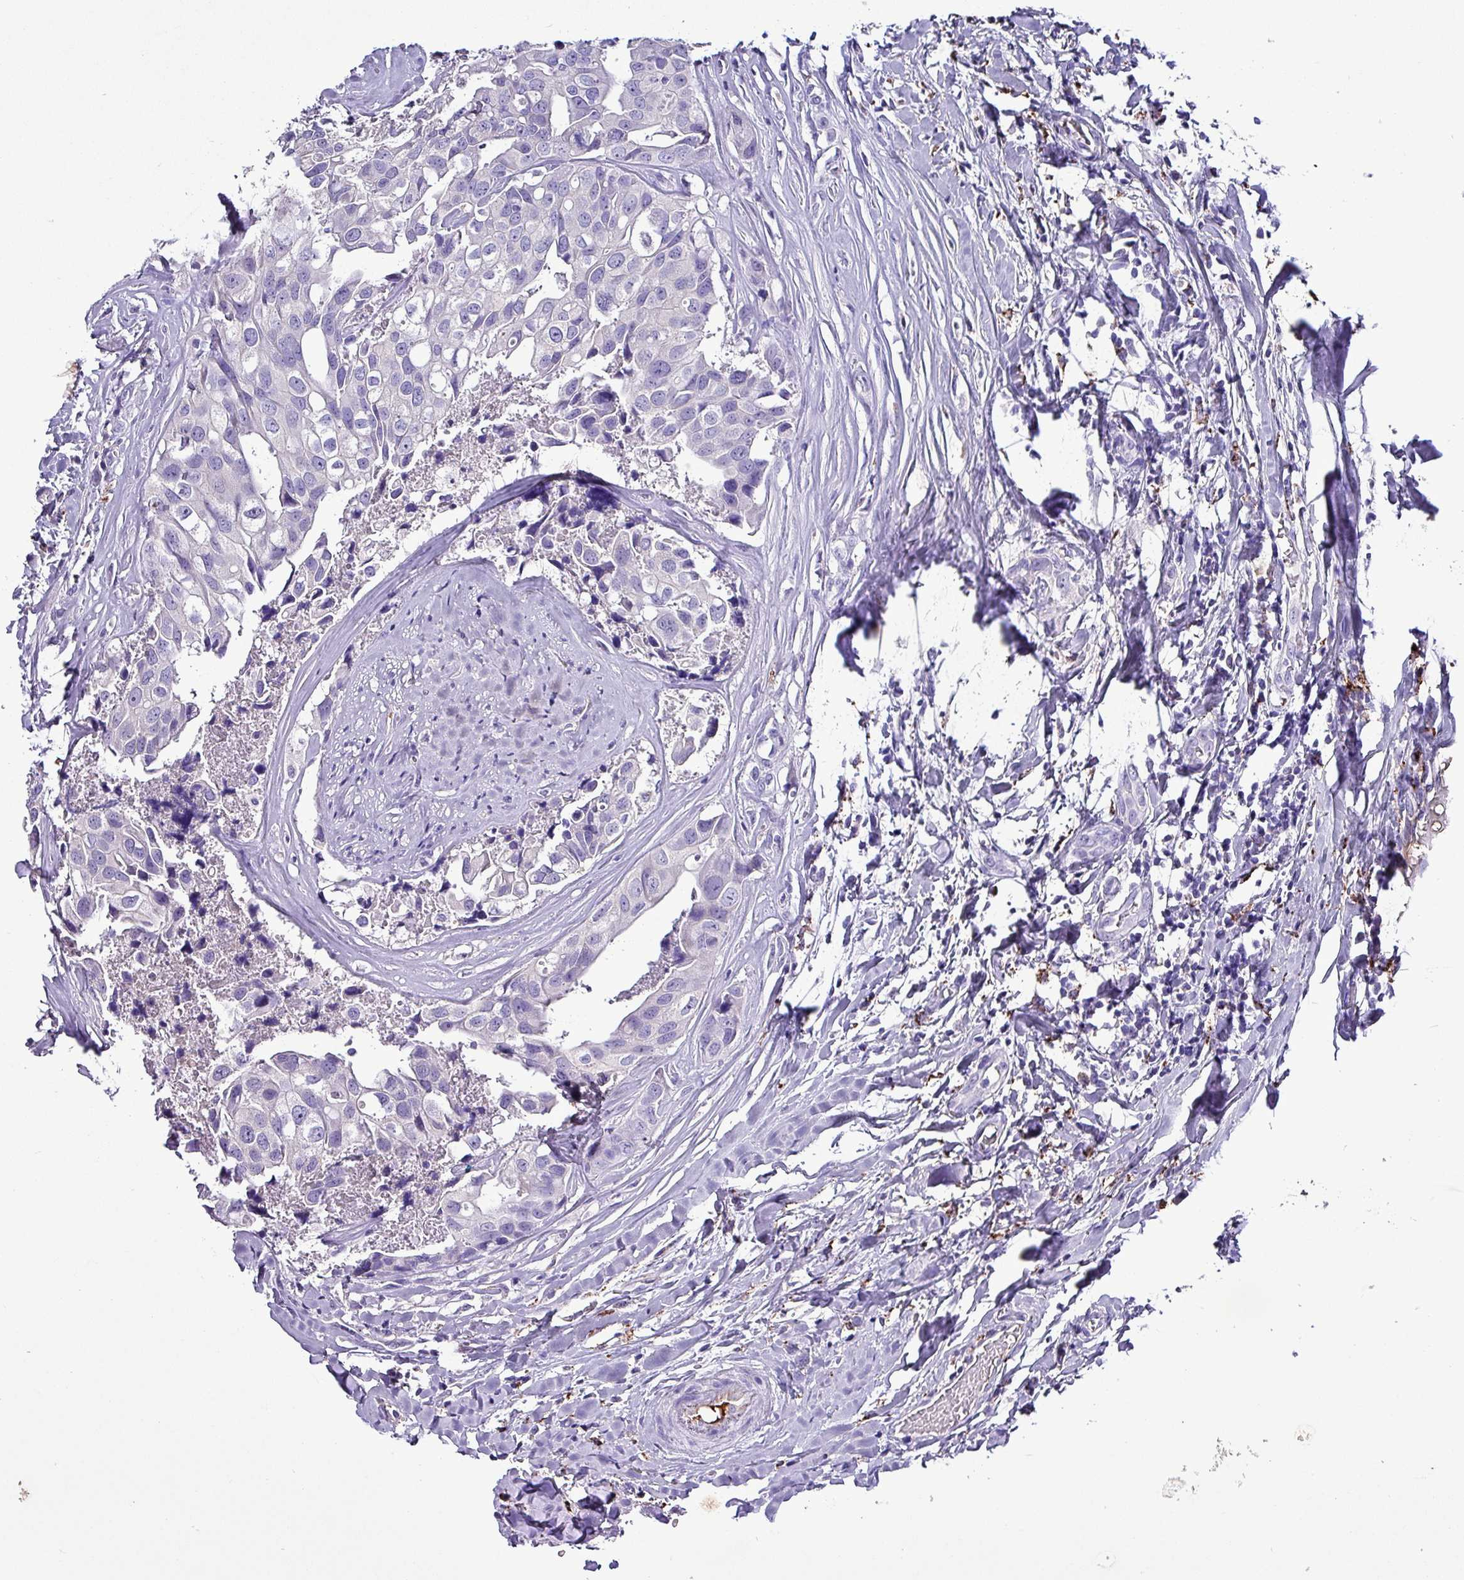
{"staining": {"intensity": "negative", "quantity": "none", "location": "none"}, "tissue": "head and neck cancer", "cell_type": "Tumor cells", "image_type": "cancer", "snomed": [{"axis": "morphology", "description": "Adenocarcinoma, NOS"}, {"axis": "morphology", "description": "Adenocarcinoma, metastatic, NOS"}, {"axis": "topography", "description": "Head-Neck"}], "caption": "This is a image of IHC staining of head and neck cancer, which shows no positivity in tumor cells.", "gene": "HP", "patient": {"sex": "male", "age": 75}}